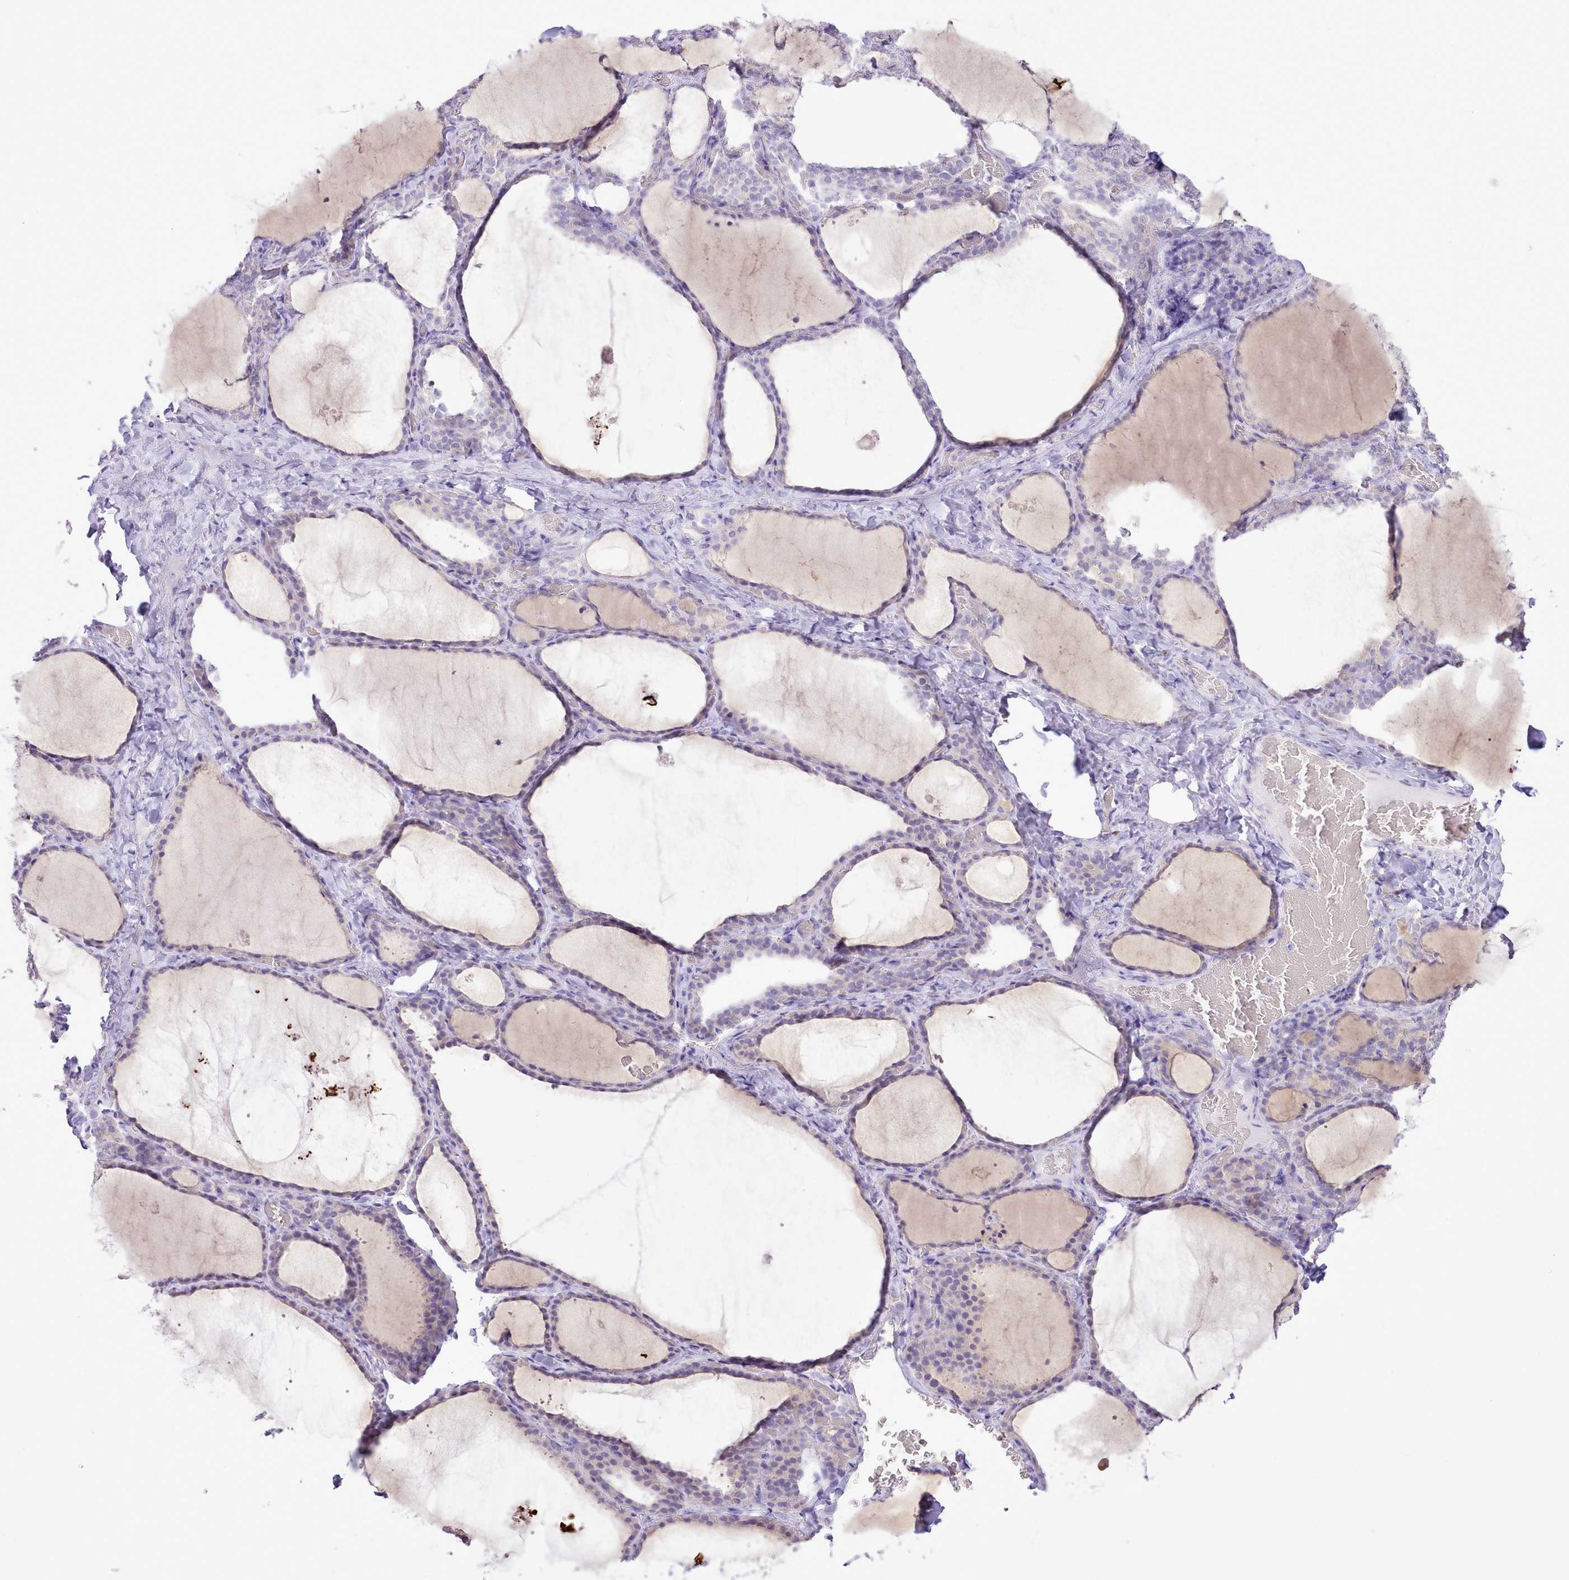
{"staining": {"intensity": "negative", "quantity": "none", "location": "none"}, "tissue": "thyroid gland", "cell_type": "Glandular cells", "image_type": "normal", "snomed": [{"axis": "morphology", "description": "Normal tissue, NOS"}, {"axis": "topography", "description": "Thyroid gland"}], "caption": "Micrograph shows no protein positivity in glandular cells of normal thyroid gland. (DAB (3,3'-diaminobenzidine) immunohistochemistry (IHC) visualized using brightfield microscopy, high magnification).", "gene": "MDFI", "patient": {"sex": "female", "age": 39}}